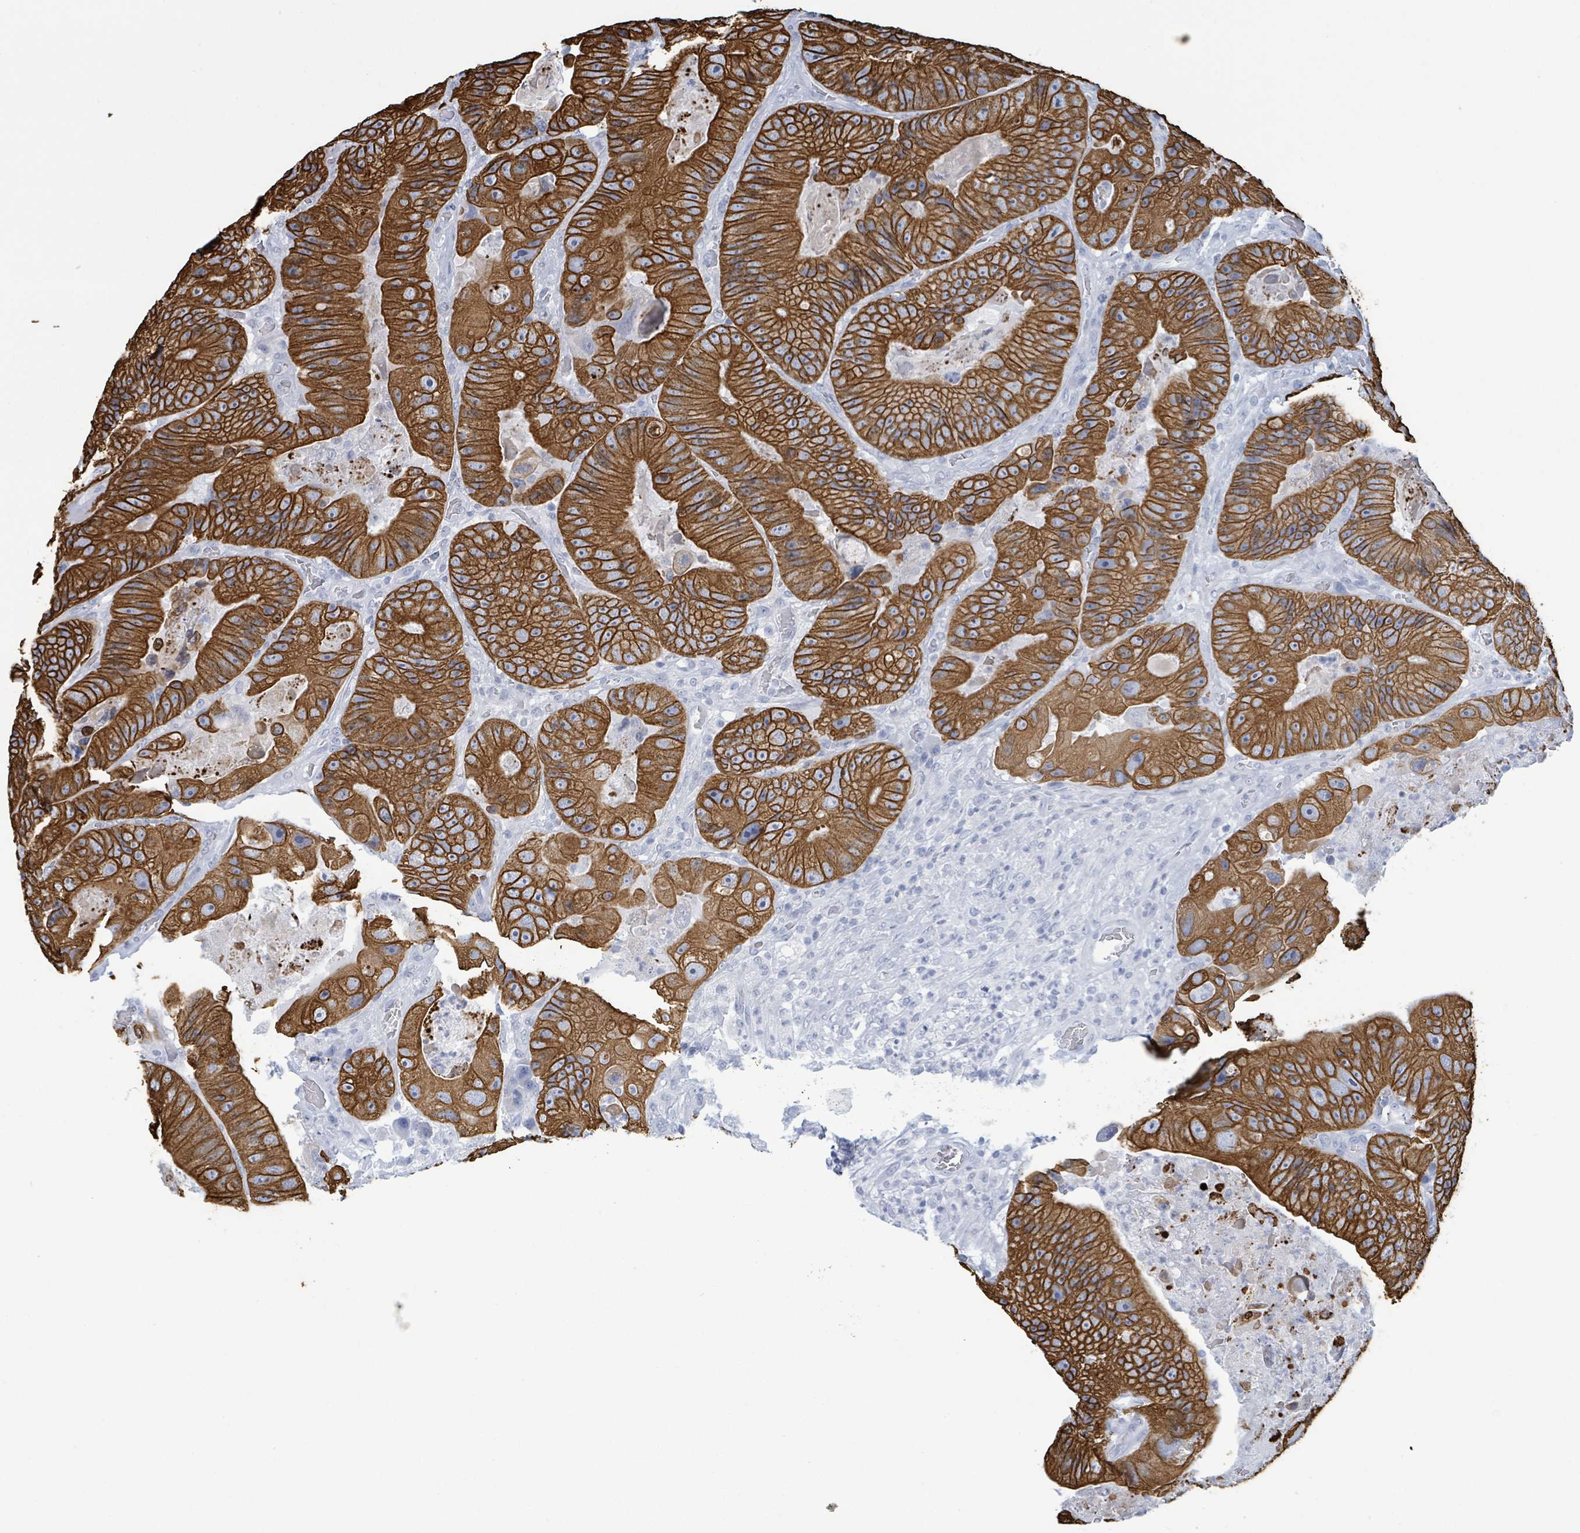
{"staining": {"intensity": "strong", "quantity": ">75%", "location": "cytoplasmic/membranous"}, "tissue": "colorectal cancer", "cell_type": "Tumor cells", "image_type": "cancer", "snomed": [{"axis": "morphology", "description": "Adenocarcinoma, NOS"}, {"axis": "topography", "description": "Colon"}], "caption": "Tumor cells reveal strong cytoplasmic/membranous staining in approximately >75% of cells in colorectal adenocarcinoma. Using DAB (brown) and hematoxylin (blue) stains, captured at high magnification using brightfield microscopy.", "gene": "KRT8", "patient": {"sex": "female", "age": 86}}